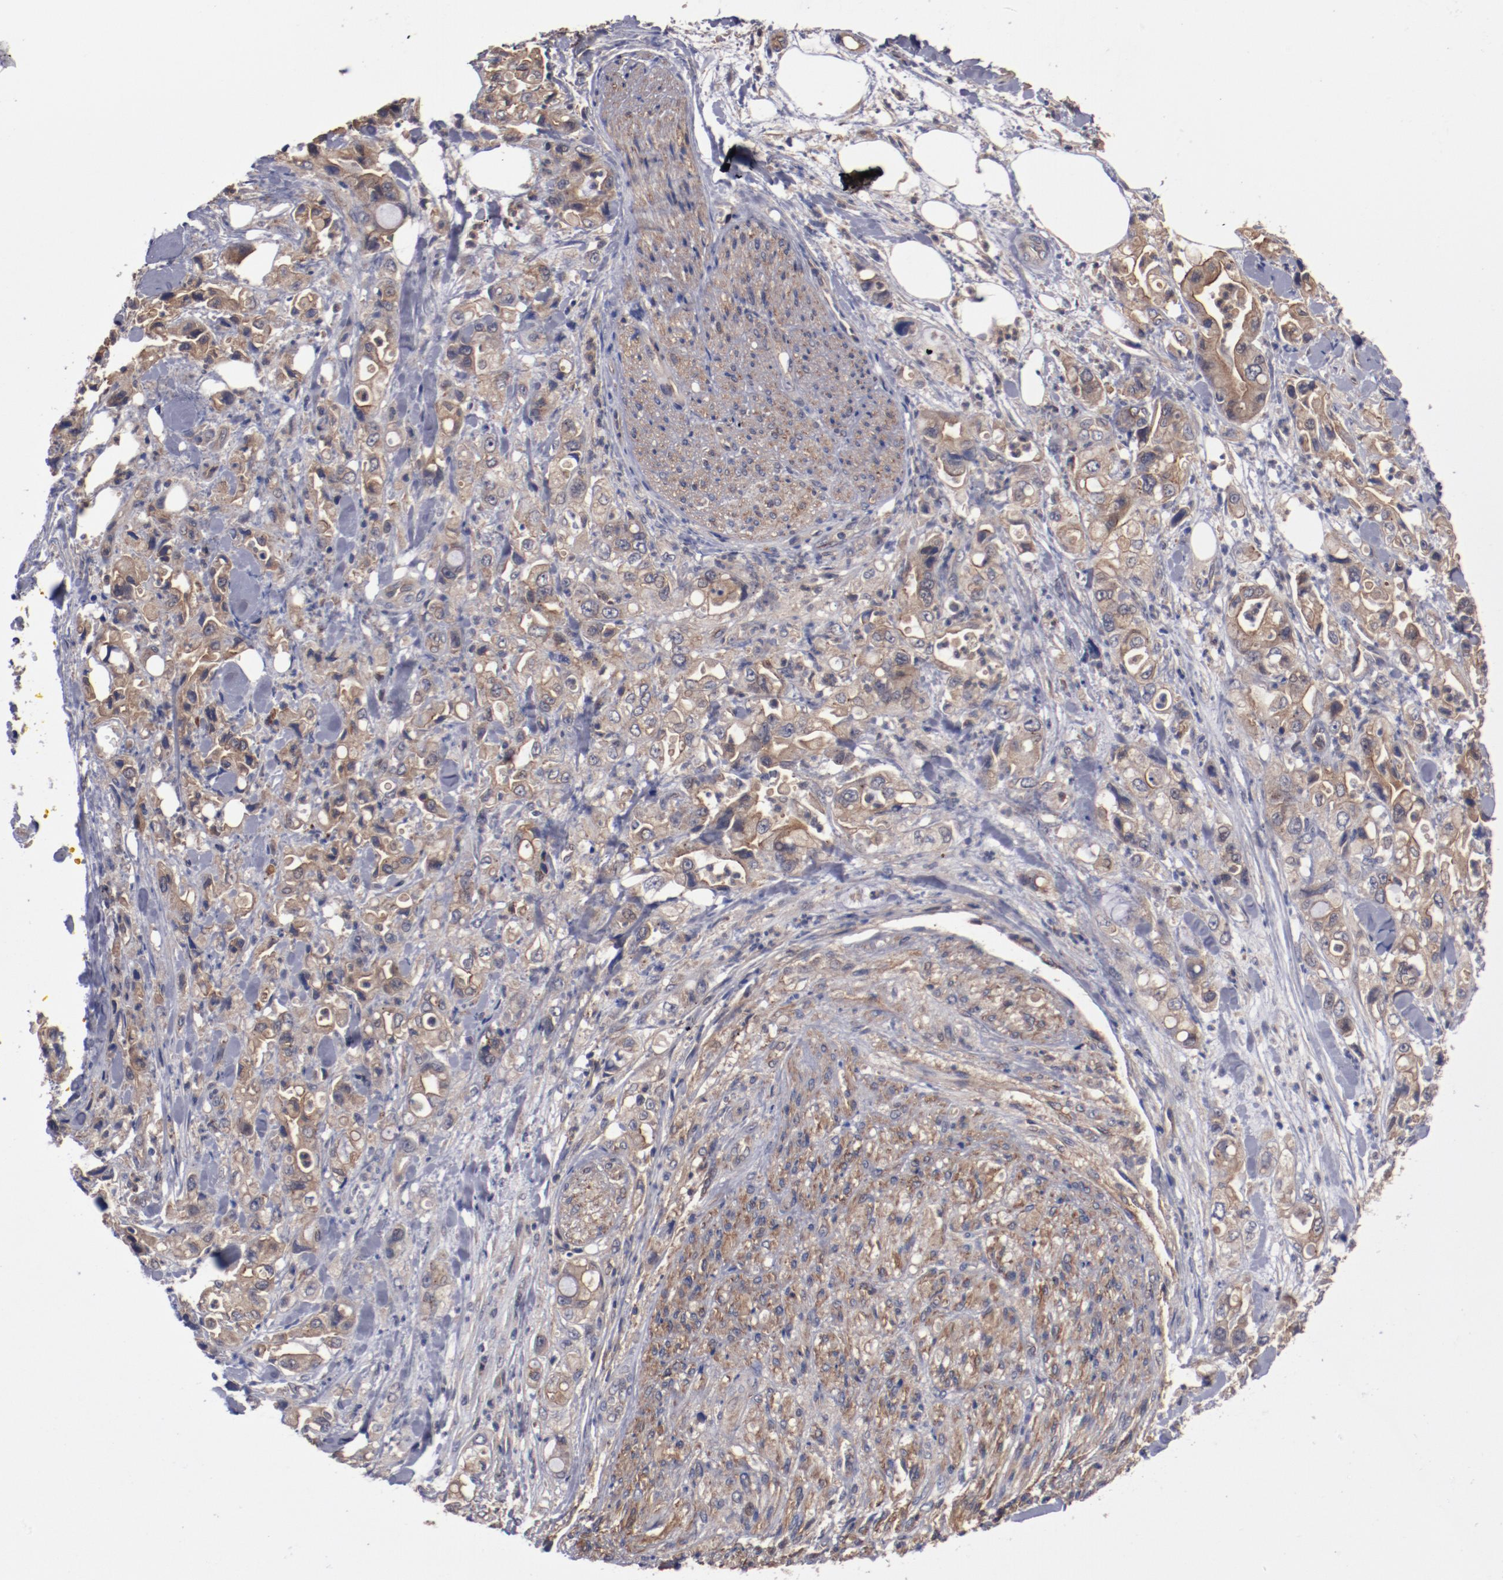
{"staining": {"intensity": "moderate", "quantity": ">75%", "location": "cytoplasmic/membranous"}, "tissue": "pancreatic cancer", "cell_type": "Tumor cells", "image_type": "cancer", "snomed": [{"axis": "morphology", "description": "Adenocarcinoma, NOS"}, {"axis": "topography", "description": "Pancreas"}], "caption": "IHC of human pancreatic adenocarcinoma displays medium levels of moderate cytoplasmic/membranous staining in about >75% of tumor cells.", "gene": "DNAAF2", "patient": {"sex": "male", "age": 70}}